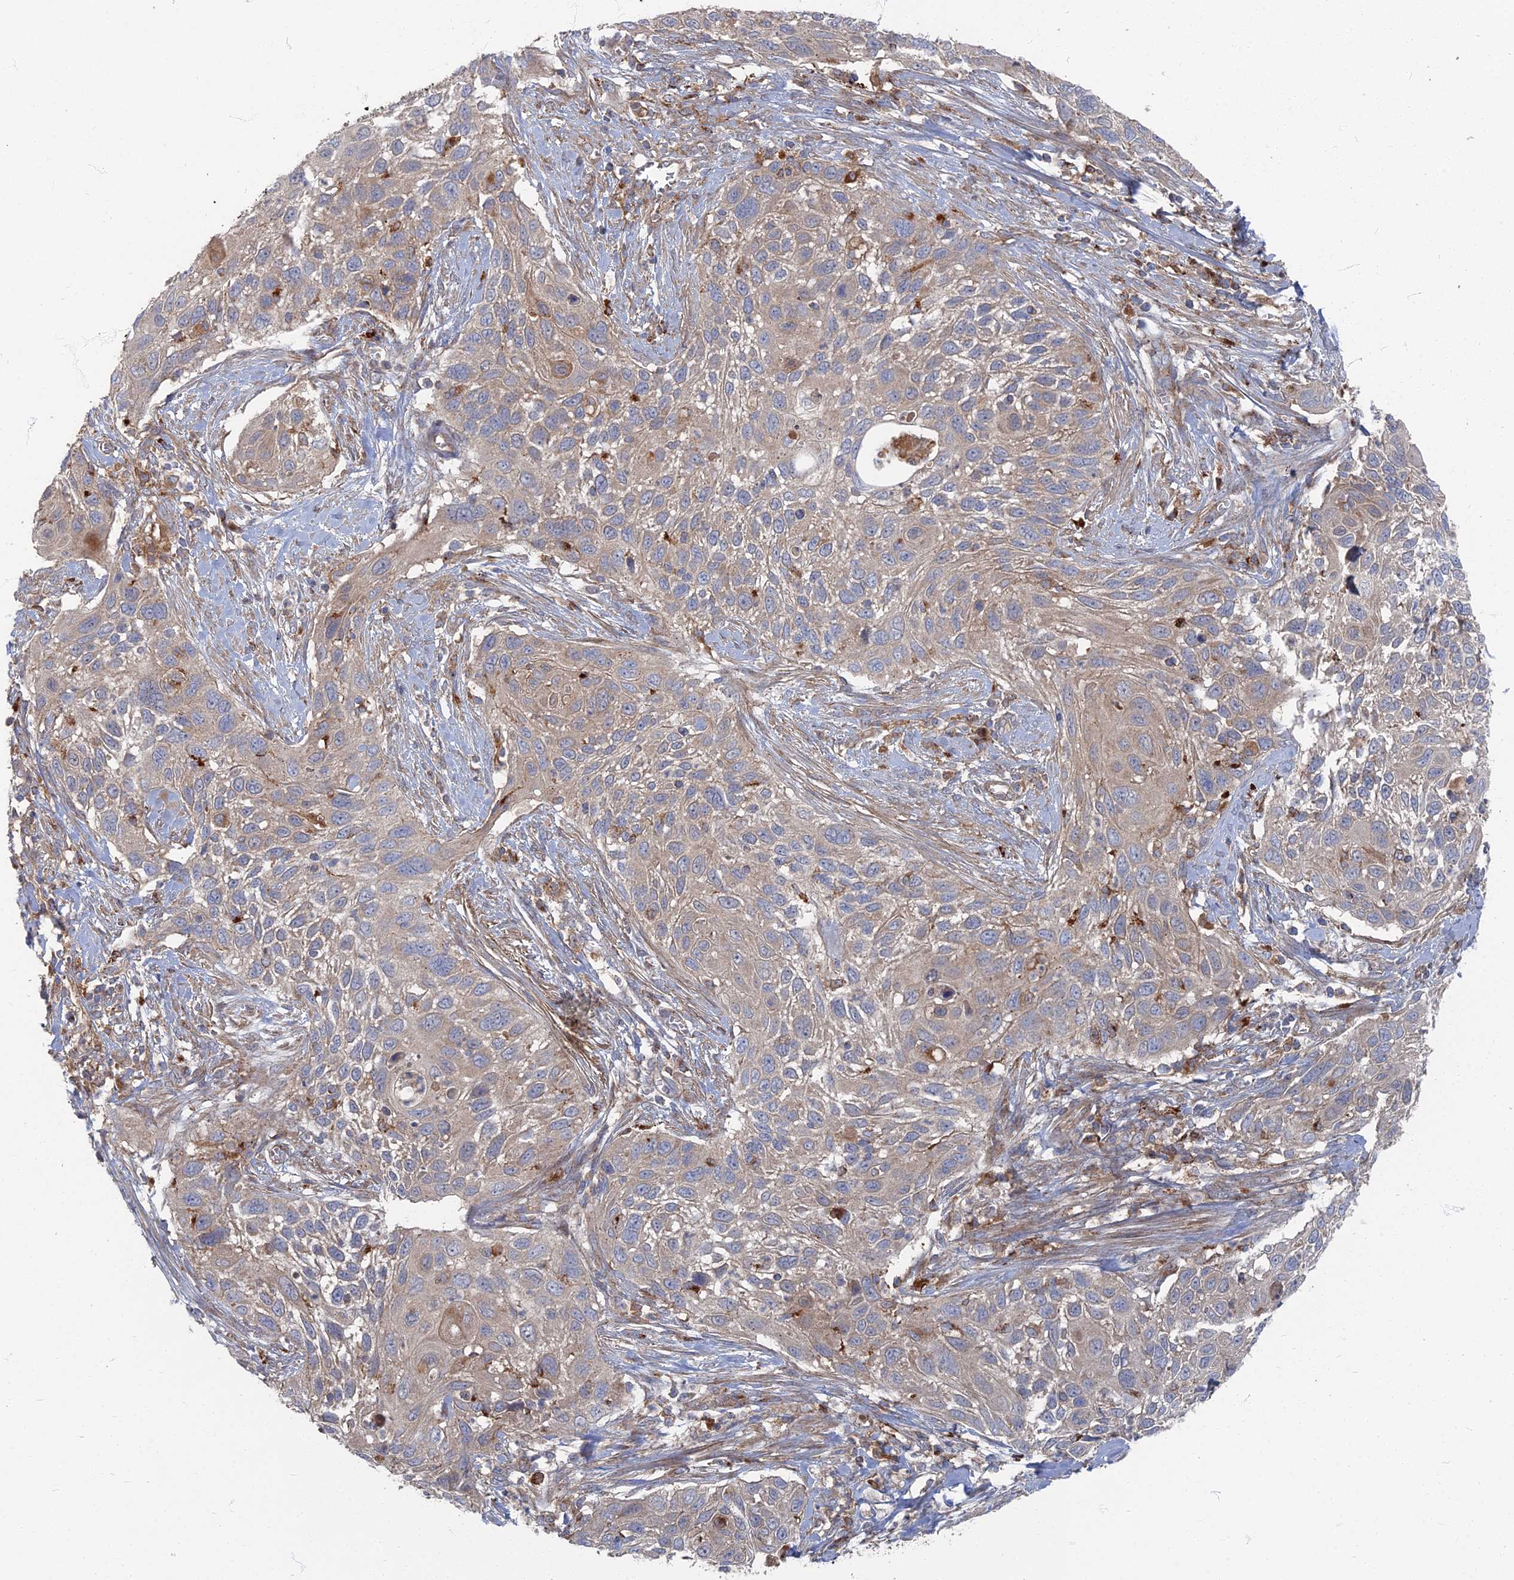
{"staining": {"intensity": "weak", "quantity": "25%-75%", "location": "cytoplasmic/membranous"}, "tissue": "cervical cancer", "cell_type": "Tumor cells", "image_type": "cancer", "snomed": [{"axis": "morphology", "description": "Squamous cell carcinoma, NOS"}, {"axis": "topography", "description": "Cervix"}], "caption": "An image showing weak cytoplasmic/membranous staining in about 25%-75% of tumor cells in squamous cell carcinoma (cervical), as visualized by brown immunohistochemical staining.", "gene": "PPCDC", "patient": {"sex": "female", "age": 70}}